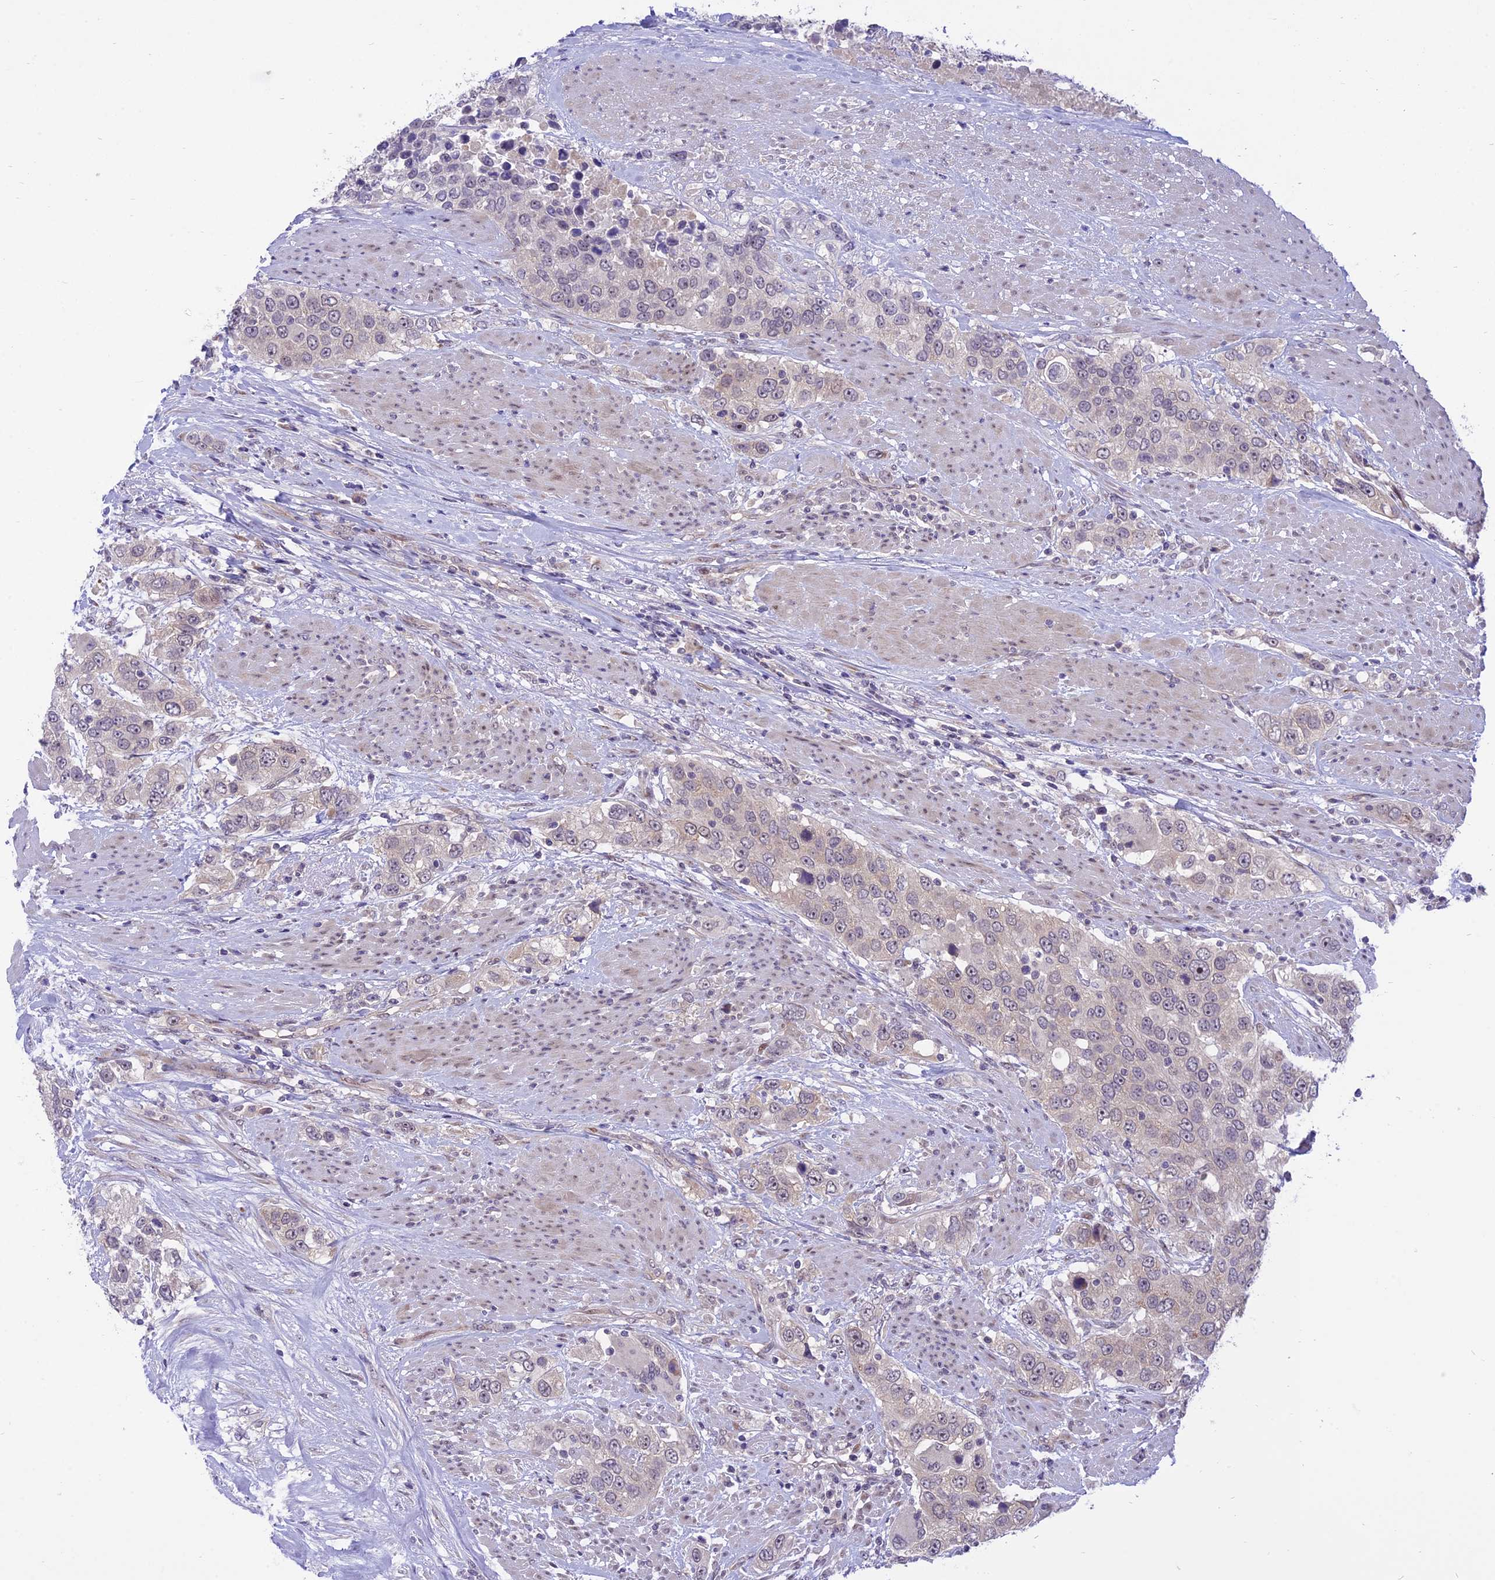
{"staining": {"intensity": "negative", "quantity": "none", "location": "none"}, "tissue": "urothelial cancer", "cell_type": "Tumor cells", "image_type": "cancer", "snomed": [{"axis": "morphology", "description": "Urothelial carcinoma, High grade"}, {"axis": "topography", "description": "Urinary bladder"}], "caption": "This is an immunohistochemistry image of human urothelial carcinoma (high-grade). There is no expression in tumor cells.", "gene": "ZNF837", "patient": {"sex": "female", "age": 80}}